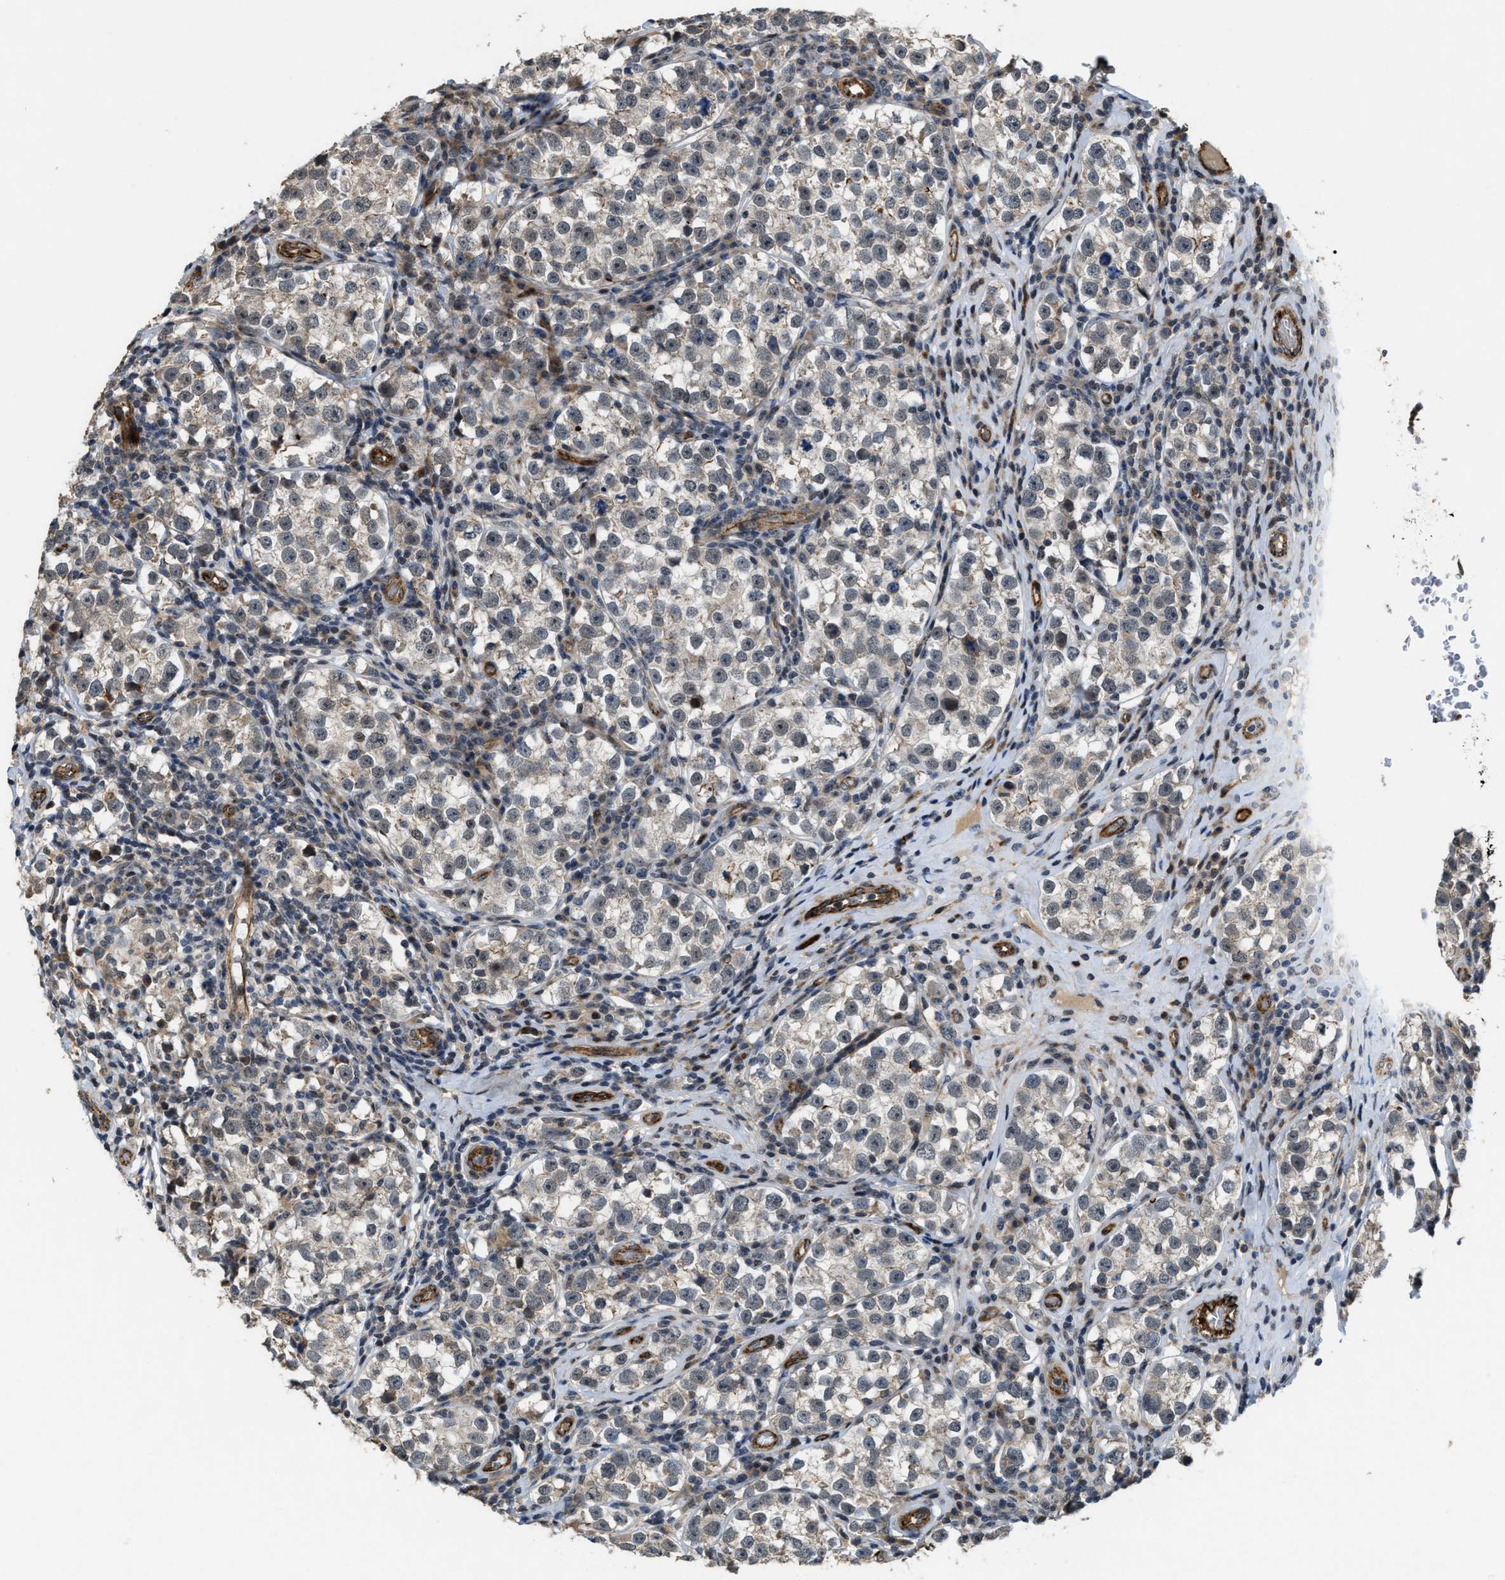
{"staining": {"intensity": "negative", "quantity": "none", "location": "none"}, "tissue": "testis cancer", "cell_type": "Tumor cells", "image_type": "cancer", "snomed": [{"axis": "morphology", "description": "Normal tissue, NOS"}, {"axis": "morphology", "description": "Seminoma, NOS"}, {"axis": "topography", "description": "Testis"}], "caption": "The IHC photomicrograph has no significant positivity in tumor cells of testis cancer (seminoma) tissue.", "gene": "DPF2", "patient": {"sex": "male", "age": 43}}